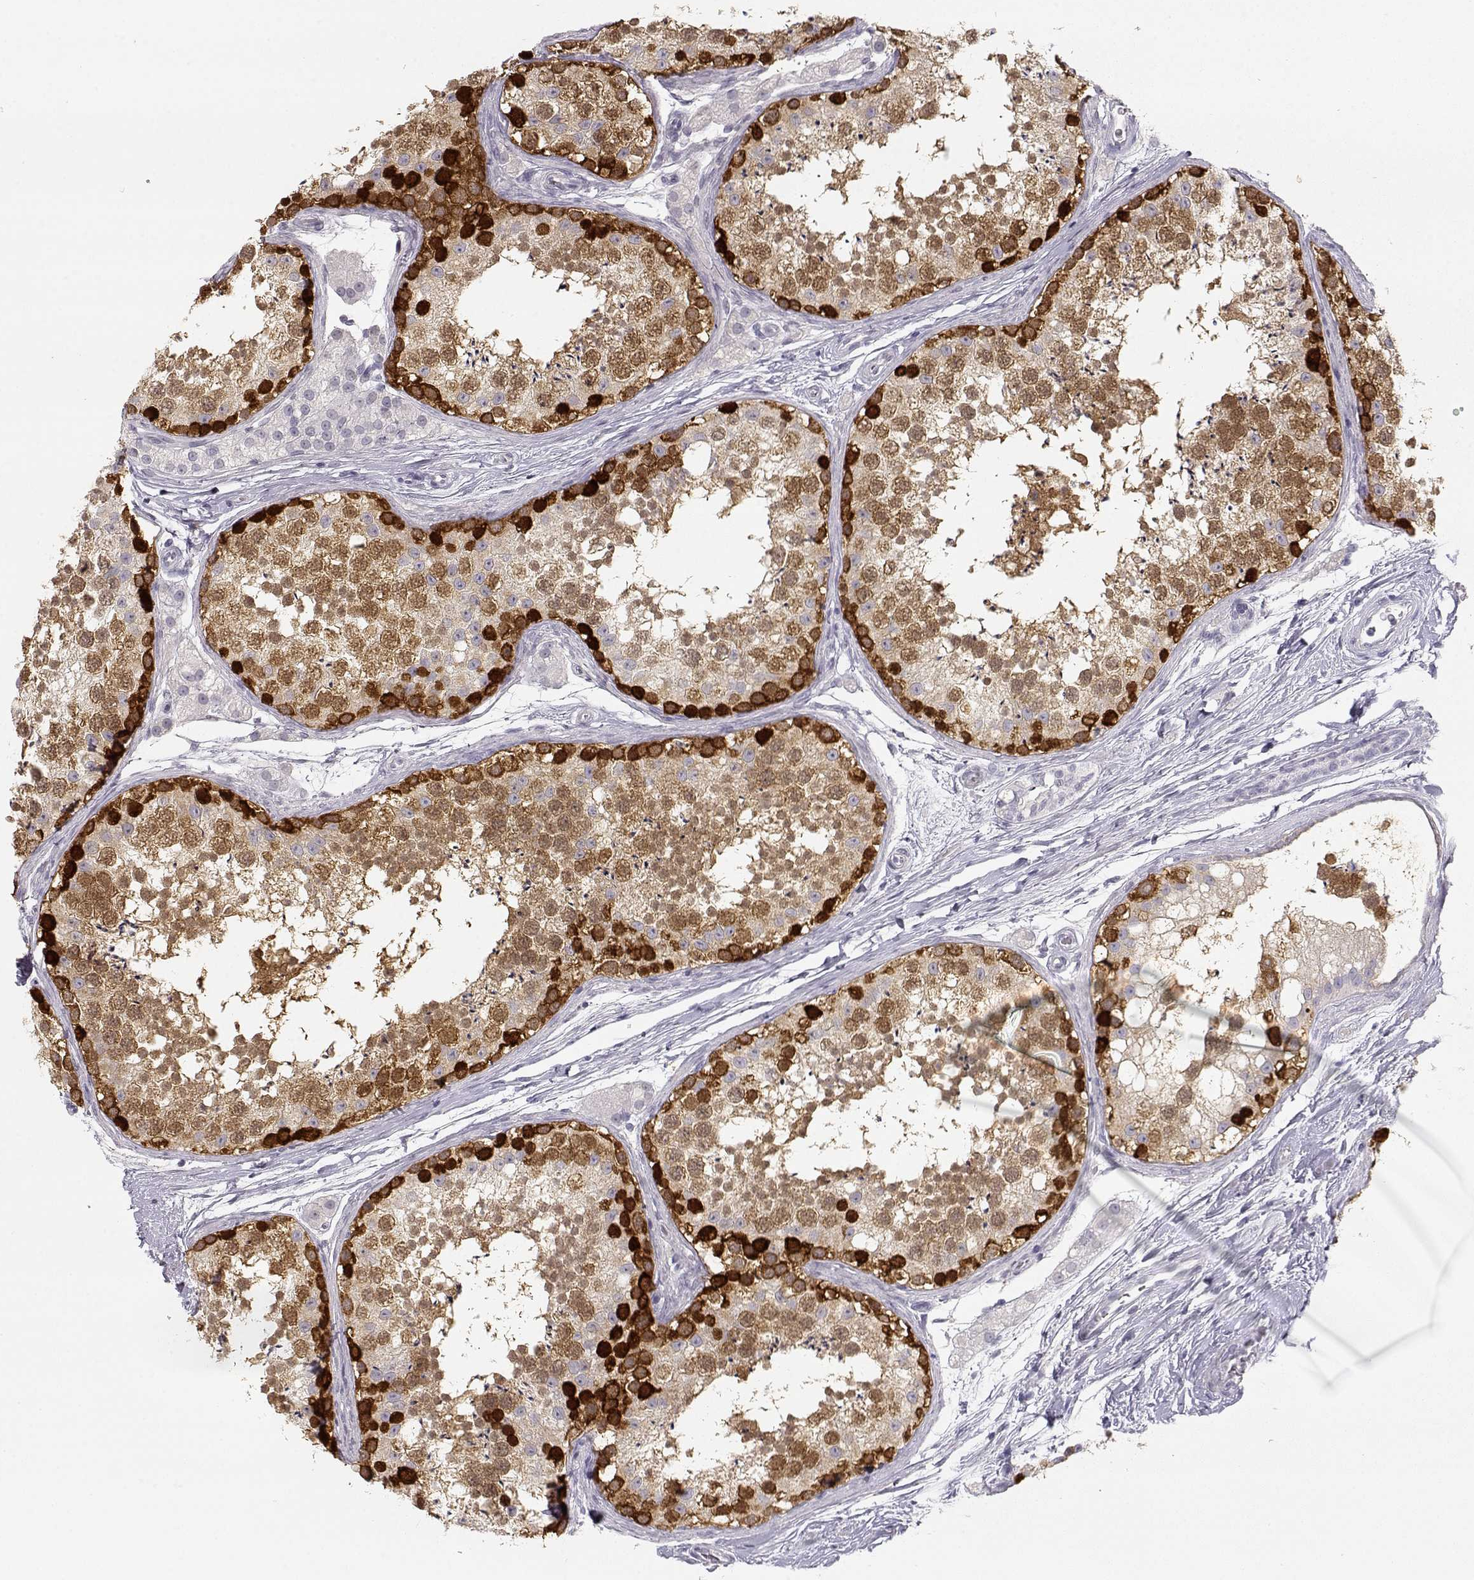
{"staining": {"intensity": "strong", "quantity": "<25%", "location": "cytoplasmic/membranous"}, "tissue": "testis", "cell_type": "Cells in seminiferous ducts", "image_type": "normal", "snomed": [{"axis": "morphology", "description": "Normal tissue, NOS"}, {"axis": "topography", "description": "Testis"}], "caption": "Immunohistochemical staining of benign human testis demonstrates strong cytoplasmic/membranous protein positivity in about <25% of cells in seminiferous ducts. The staining is performed using DAB (3,3'-diaminobenzidine) brown chromogen to label protein expression. The nuclei are counter-stained blue using hematoxylin.", "gene": "TKTL1", "patient": {"sex": "male", "age": 41}}